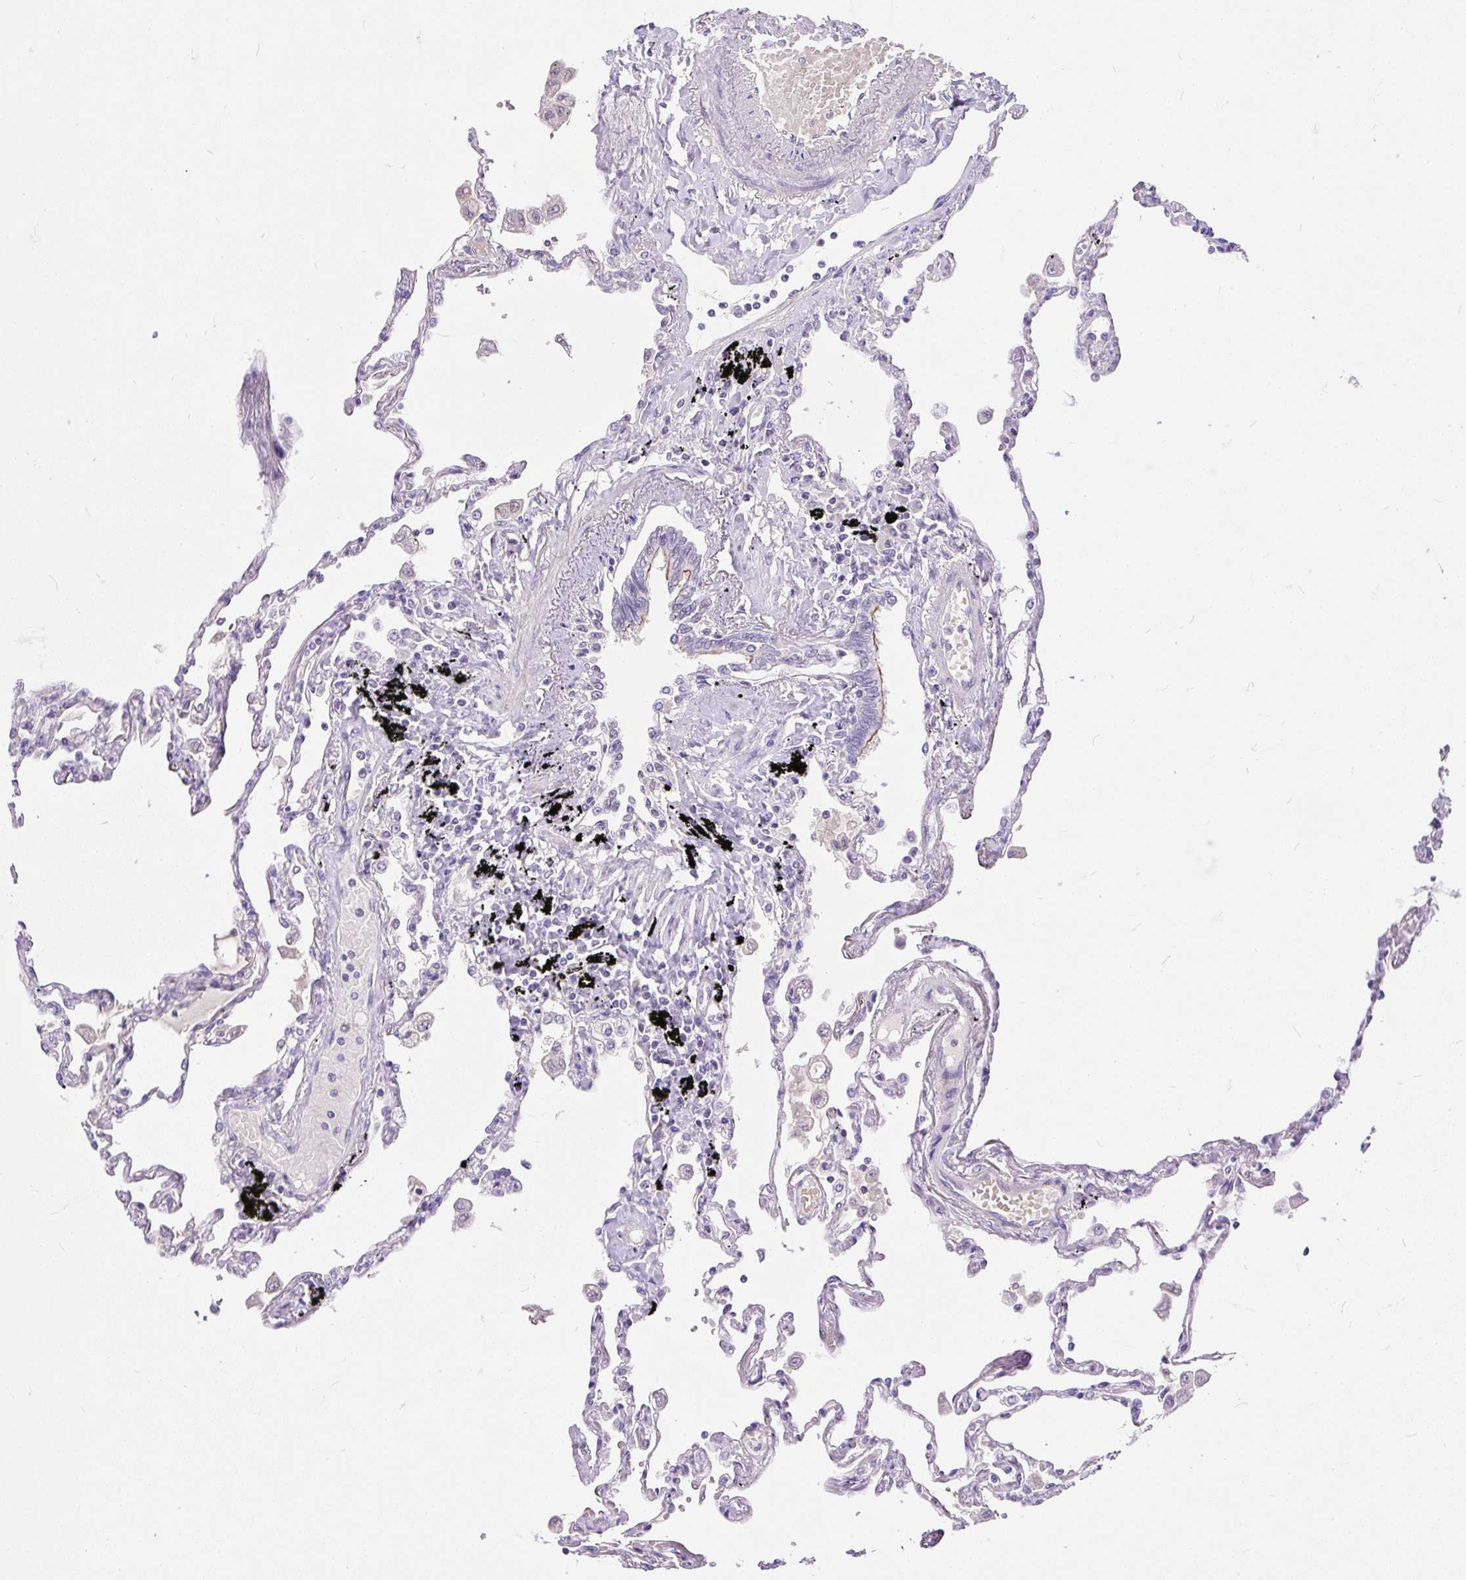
{"staining": {"intensity": "negative", "quantity": "none", "location": "none"}, "tissue": "lung", "cell_type": "Alveolar cells", "image_type": "normal", "snomed": [{"axis": "morphology", "description": "Normal tissue, NOS"}, {"axis": "topography", "description": "Lung"}], "caption": "Immunohistochemistry histopathology image of benign lung: lung stained with DAB (3,3'-diaminobenzidine) demonstrates no significant protein positivity in alveolar cells. The staining is performed using DAB (3,3'-diaminobenzidine) brown chromogen with nuclei counter-stained in using hematoxylin.", "gene": "KRTAP20", "patient": {"sex": "female", "age": 67}}